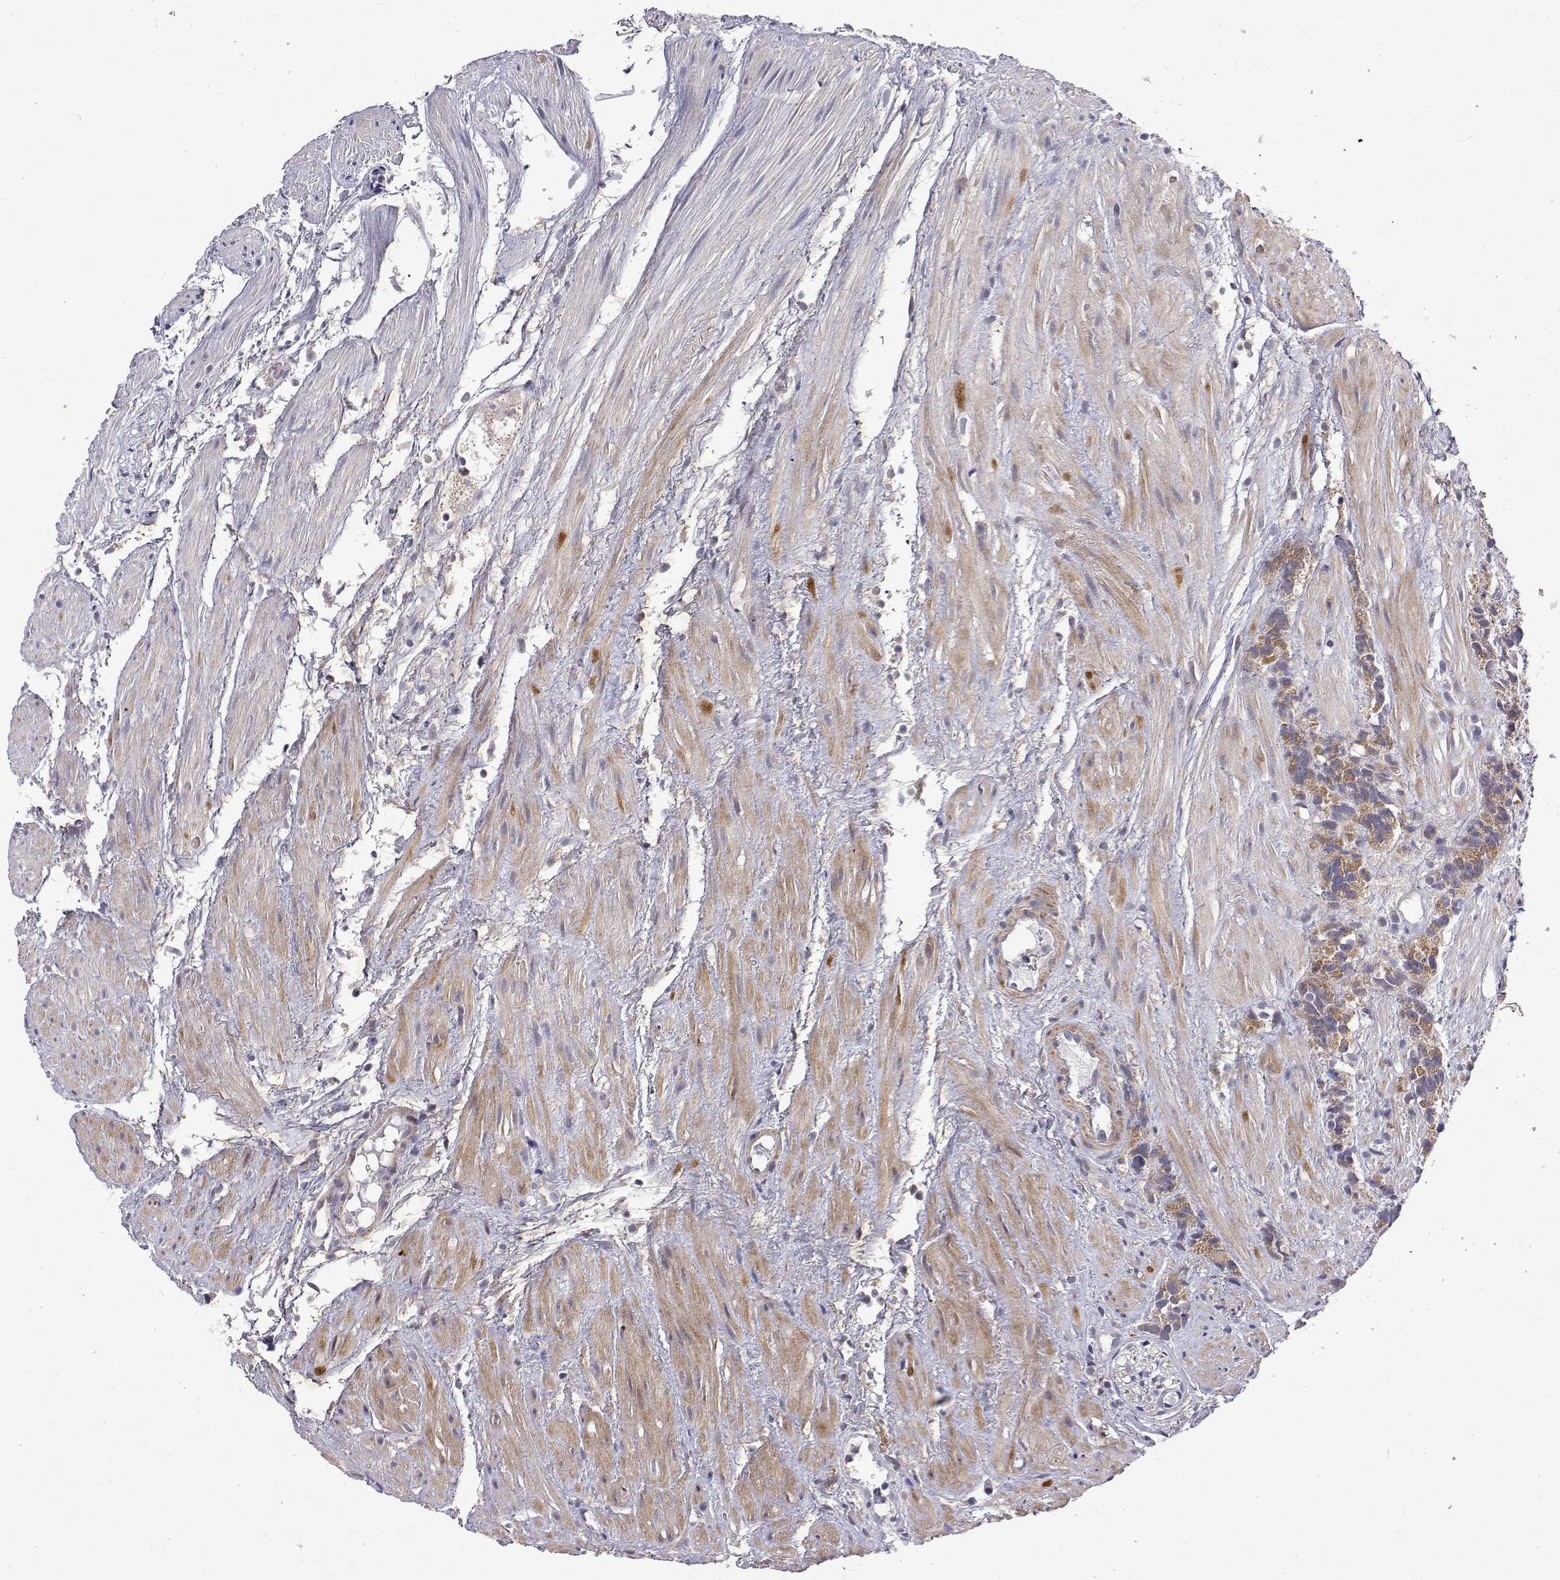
{"staining": {"intensity": "moderate", "quantity": ">75%", "location": "cytoplasmic/membranous"}, "tissue": "prostate cancer", "cell_type": "Tumor cells", "image_type": "cancer", "snomed": [{"axis": "morphology", "description": "Adenocarcinoma, High grade"}, {"axis": "topography", "description": "Prostate"}], "caption": "Prostate cancer (high-grade adenocarcinoma) stained with DAB (3,3'-diaminobenzidine) immunohistochemistry (IHC) shows medium levels of moderate cytoplasmic/membranous expression in approximately >75% of tumor cells. (Brightfield microscopy of DAB IHC at high magnification).", "gene": "ALKBH8", "patient": {"sex": "male", "age": 68}}